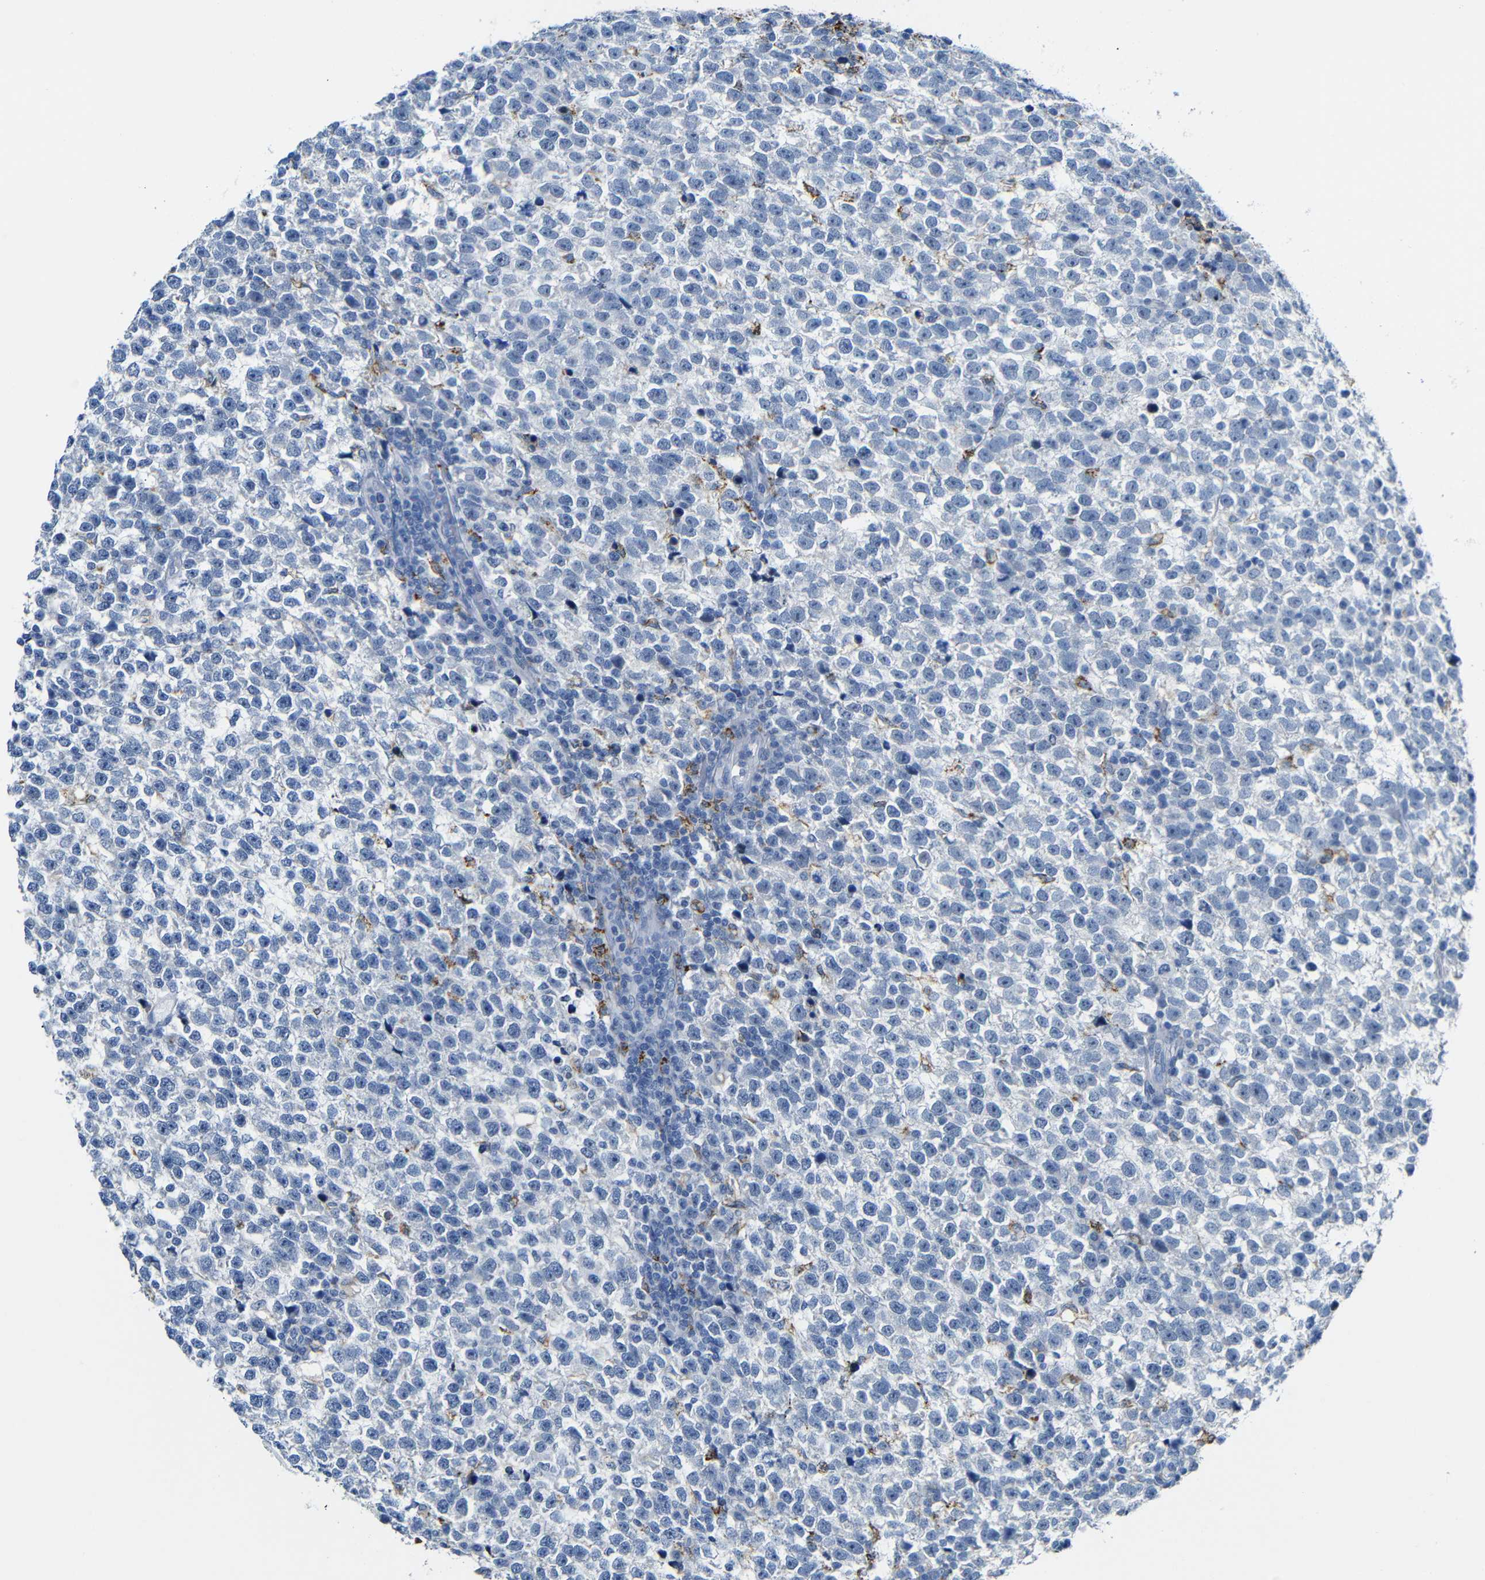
{"staining": {"intensity": "negative", "quantity": "none", "location": "none"}, "tissue": "testis cancer", "cell_type": "Tumor cells", "image_type": "cancer", "snomed": [{"axis": "morphology", "description": "Normal tissue, NOS"}, {"axis": "morphology", "description": "Seminoma, NOS"}, {"axis": "topography", "description": "Testis"}], "caption": "This histopathology image is of testis cancer (seminoma) stained with IHC to label a protein in brown with the nuclei are counter-stained blue. There is no expression in tumor cells.", "gene": "C15orf48", "patient": {"sex": "male", "age": 43}}